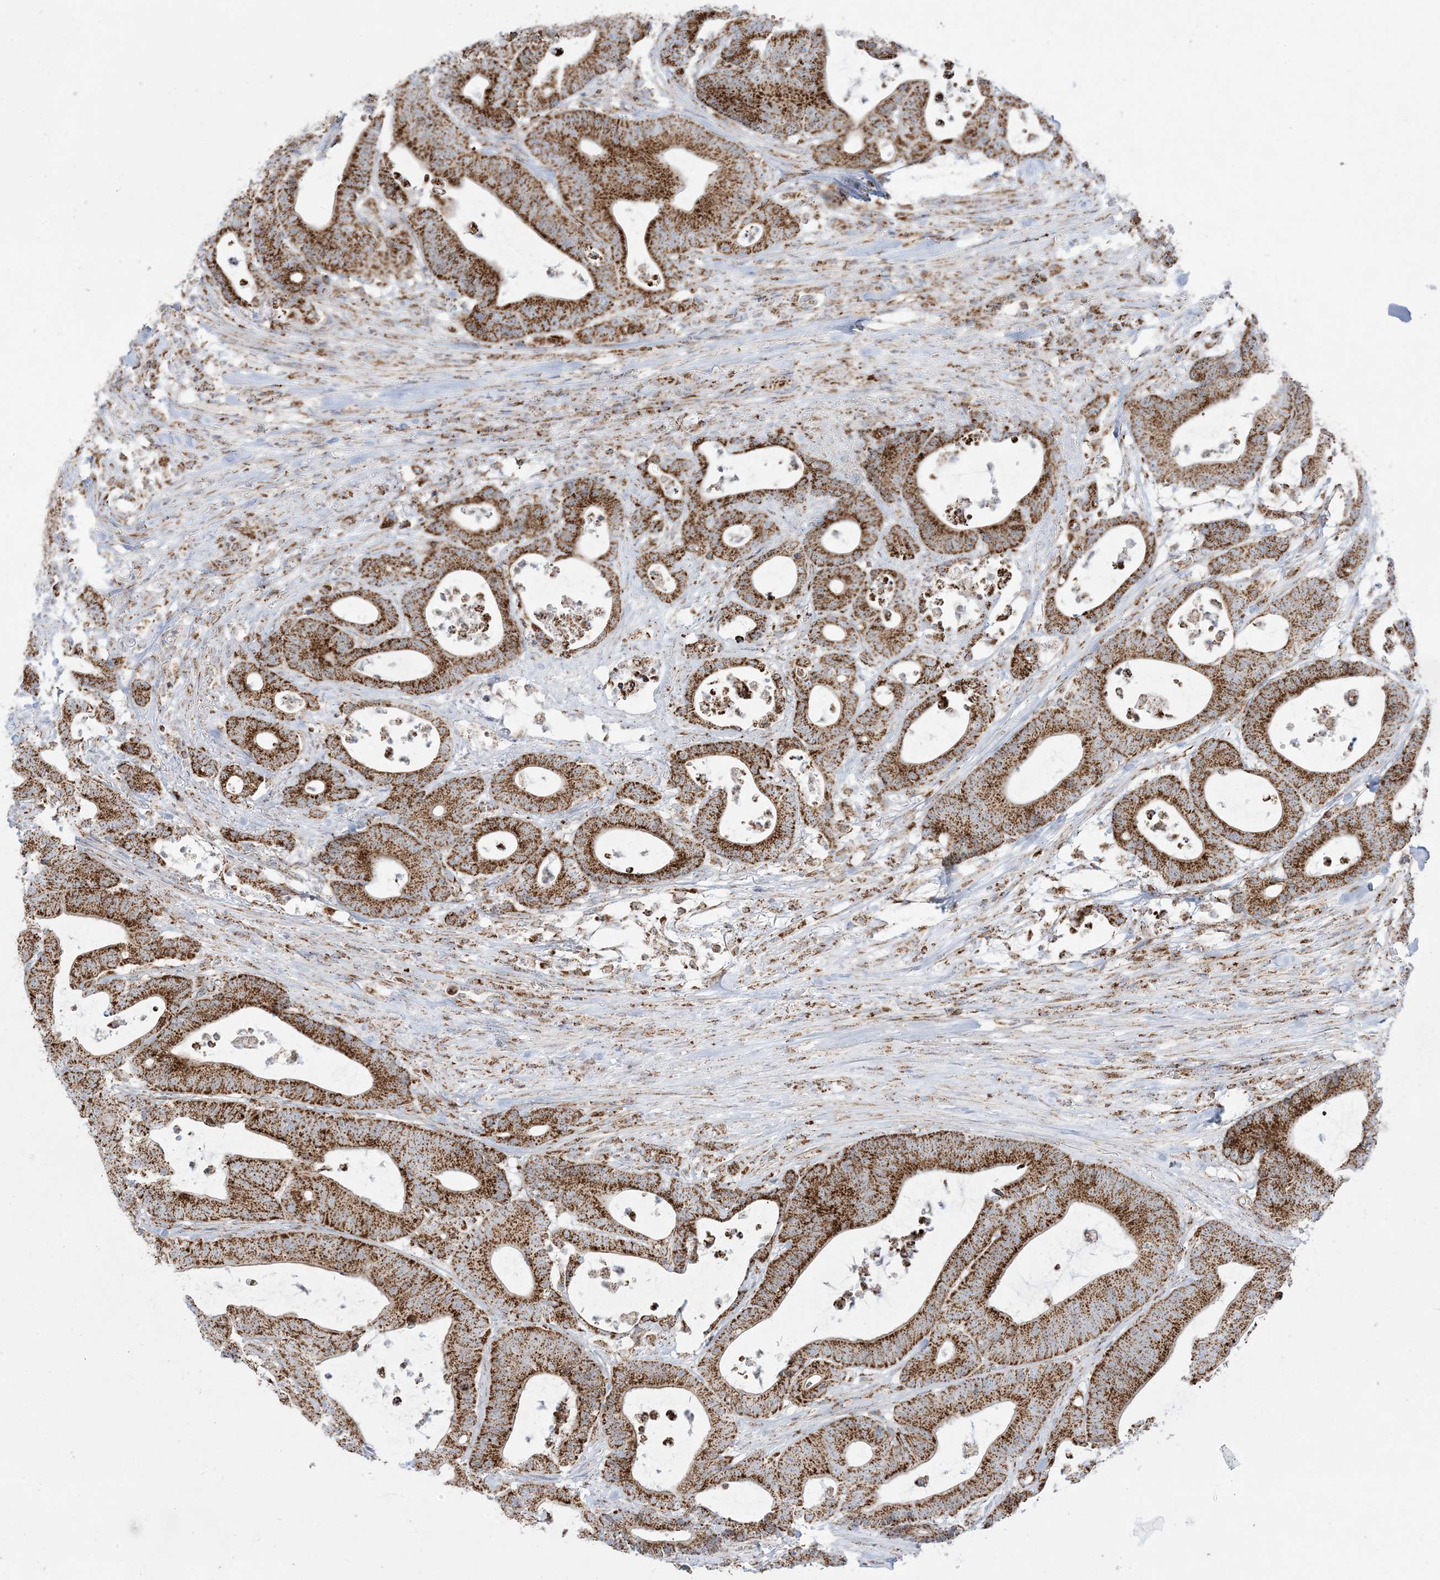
{"staining": {"intensity": "moderate", "quantity": ">75%", "location": "cytoplasmic/membranous"}, "tissue": "colorectal cancer", "cell_type": "Tumor cells", "image_type": "cancer", "snomed": [{"axis": "morphology", "description": "Adenocarcinoma, NOS"}, {"axis": "topography", "description": "Colon"}], "caption": "Immunohistochemistry histopathology image of colorectal cancer (adenocarcinoma) stained for a protein (brown), which exhibits medium levels of moderate cytoplasmic/membranous positivity in approximately >75% of tumor cells.", "gene": "MRPS36", "patient": {"sex": "female", "age": 84}}